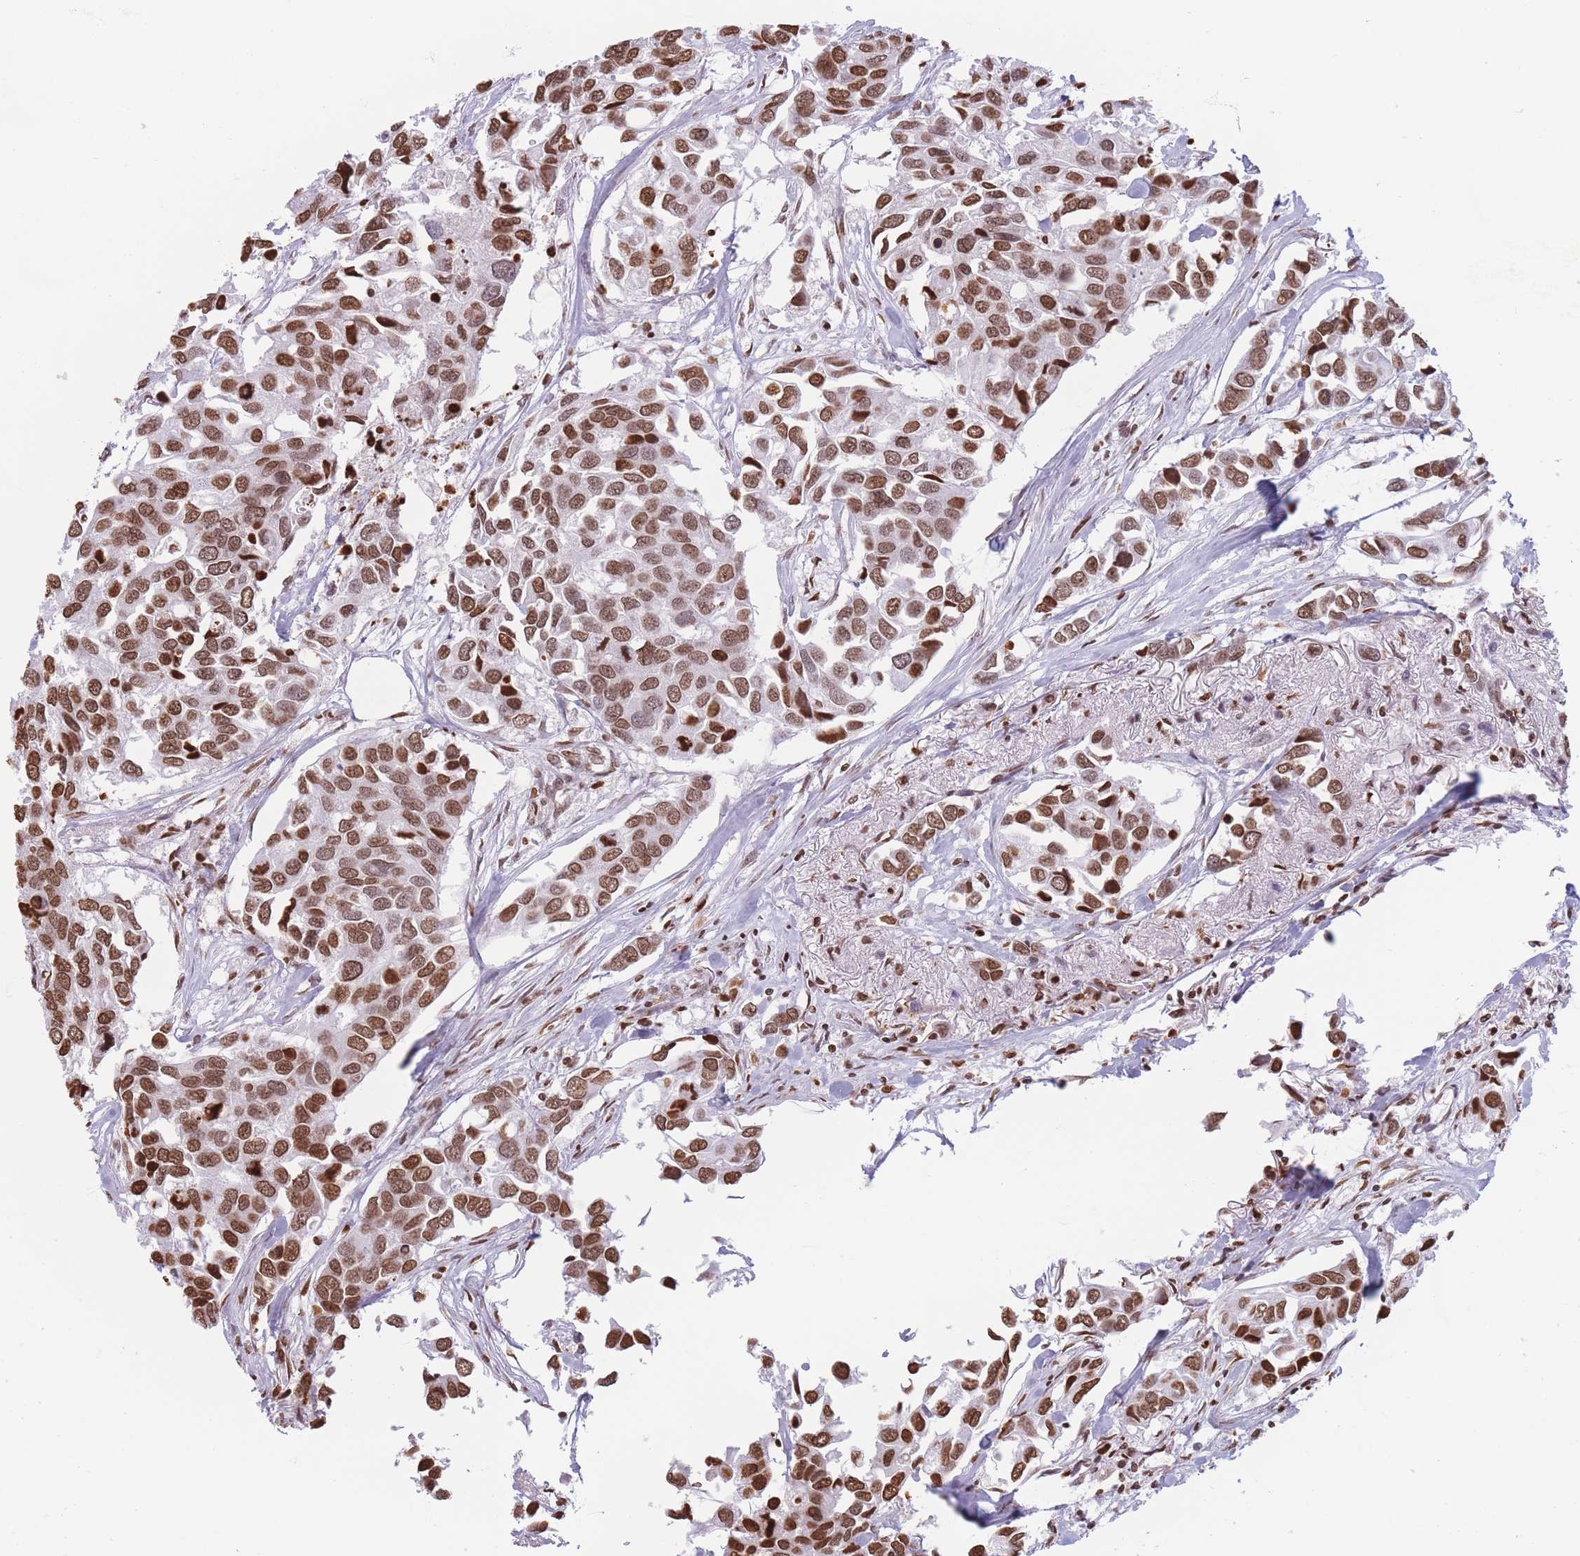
{"staining": {"intensity": "moderate", "quantity": ">75%", "location": "nuclear"}, "tissue": "breast cancer", "cell_type": "Tumor cells", "image_type": "cancer", "snomed": [{"axis": "morphology", "description": "Duct carcinoma"}, {"axis": "topography", "description": "Breast"}], "caption": "Breast invasive ductal carcinoma was stained to show a protein in brown. There is medium levels of moderate nuclear expression in approximately >75% of tumor cells.", "gene": "RYK", "patient": {"sex": "female", "age": 83}}